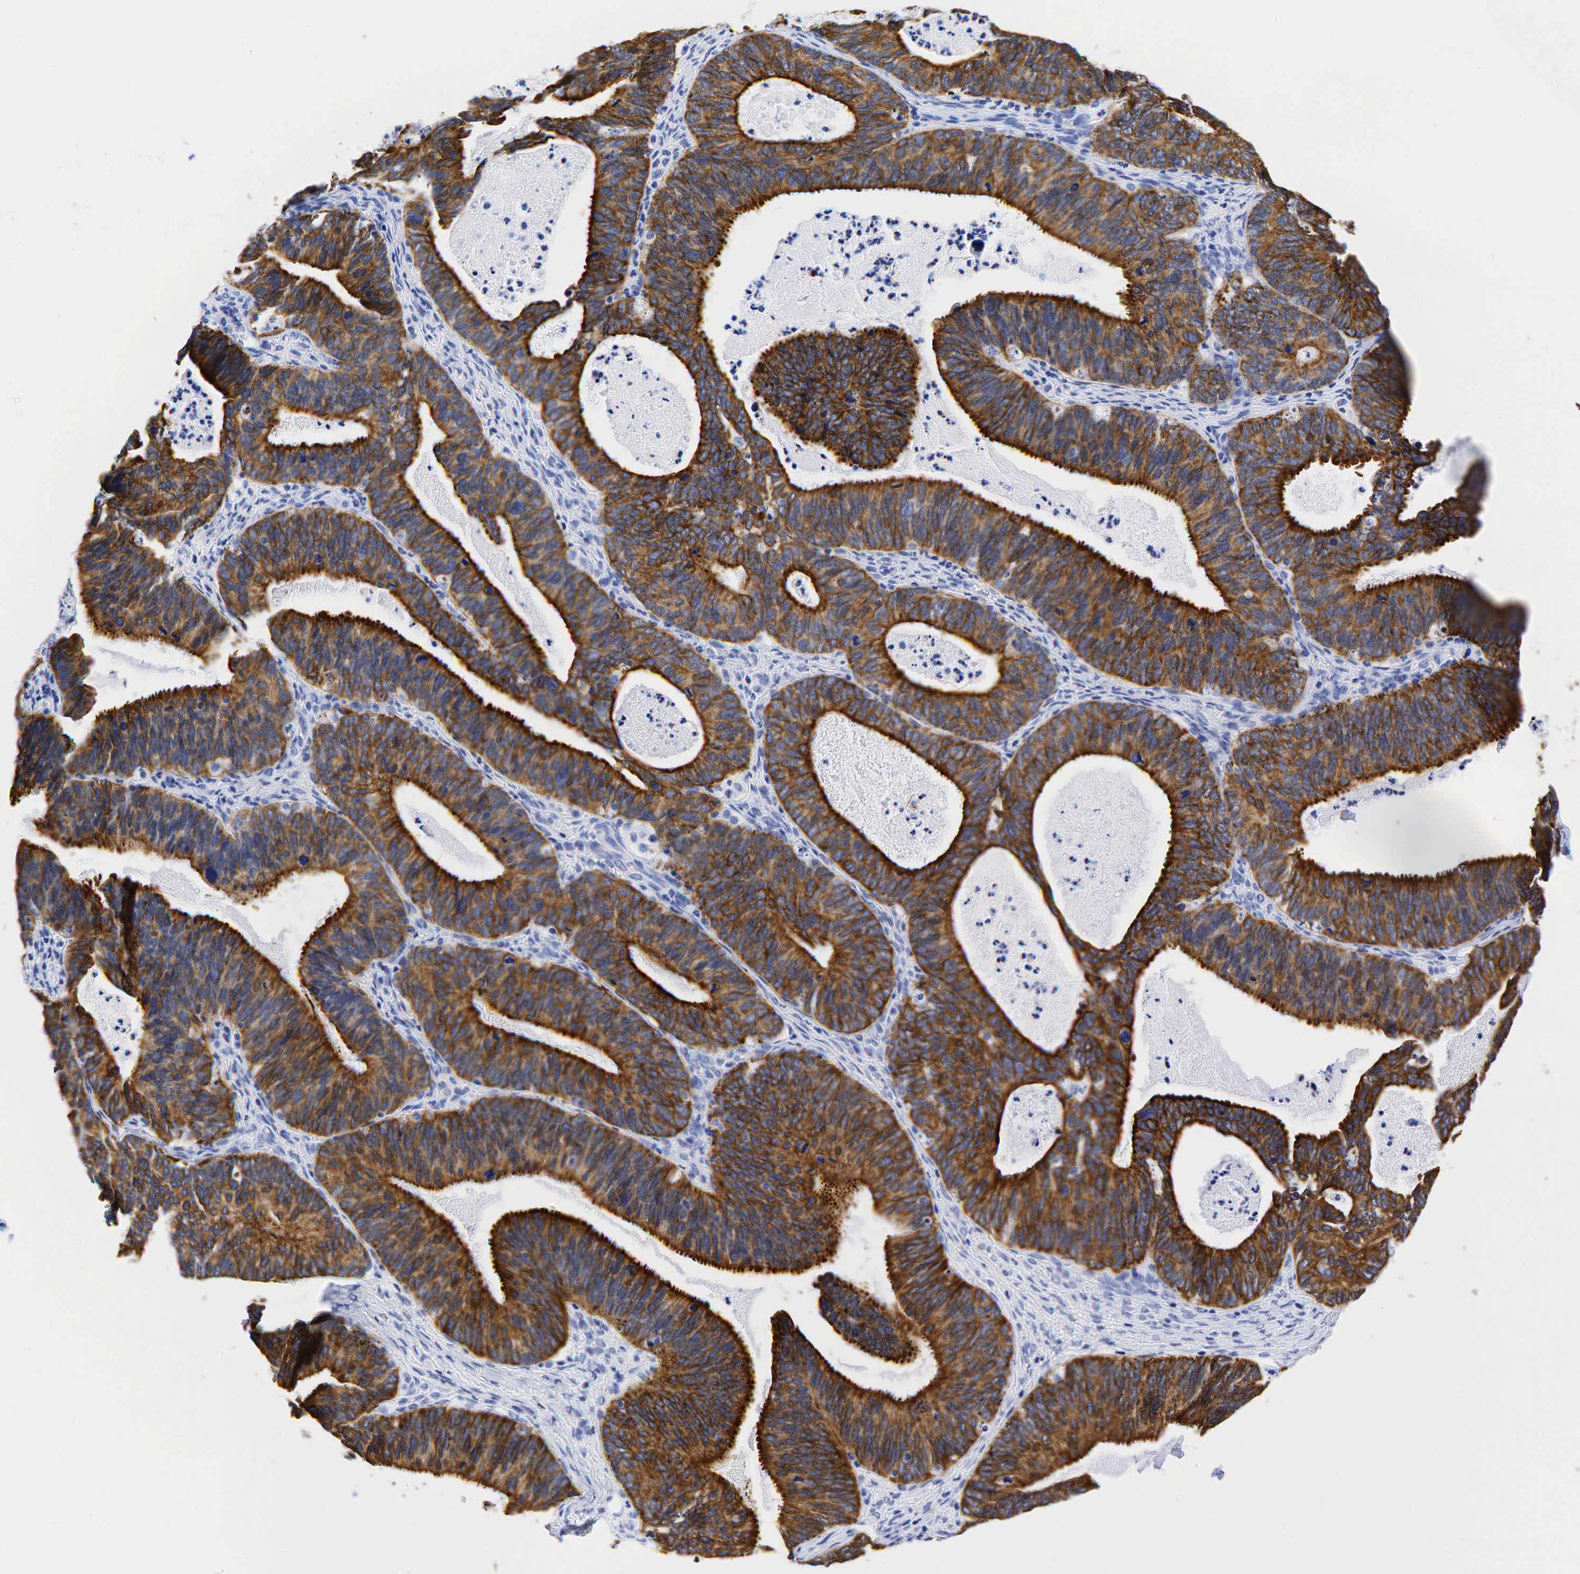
{"staining": {"intensity": "strong", "quantity": ">75%", "location": "cytoplasmic/membranous"}, "tissue": "ovarian cancer", "cell_type": "Tumor cells", "image_type": "cancer", "snomed": [{"axis": "morphology", "description": "Carcinoma, endometroid"}, {"axis": "topography", "description": "Ovary"}], "caption": "Ovarian endometroid carcinoma was stained to show a protein in brown. There is high levels of strong cytoplasmic/membranous staining in approximately >75% of tumor cells. Nuclei are stained in blue.", "gene": "KRT18", "patient": {"sex": "female", "age": 52}}